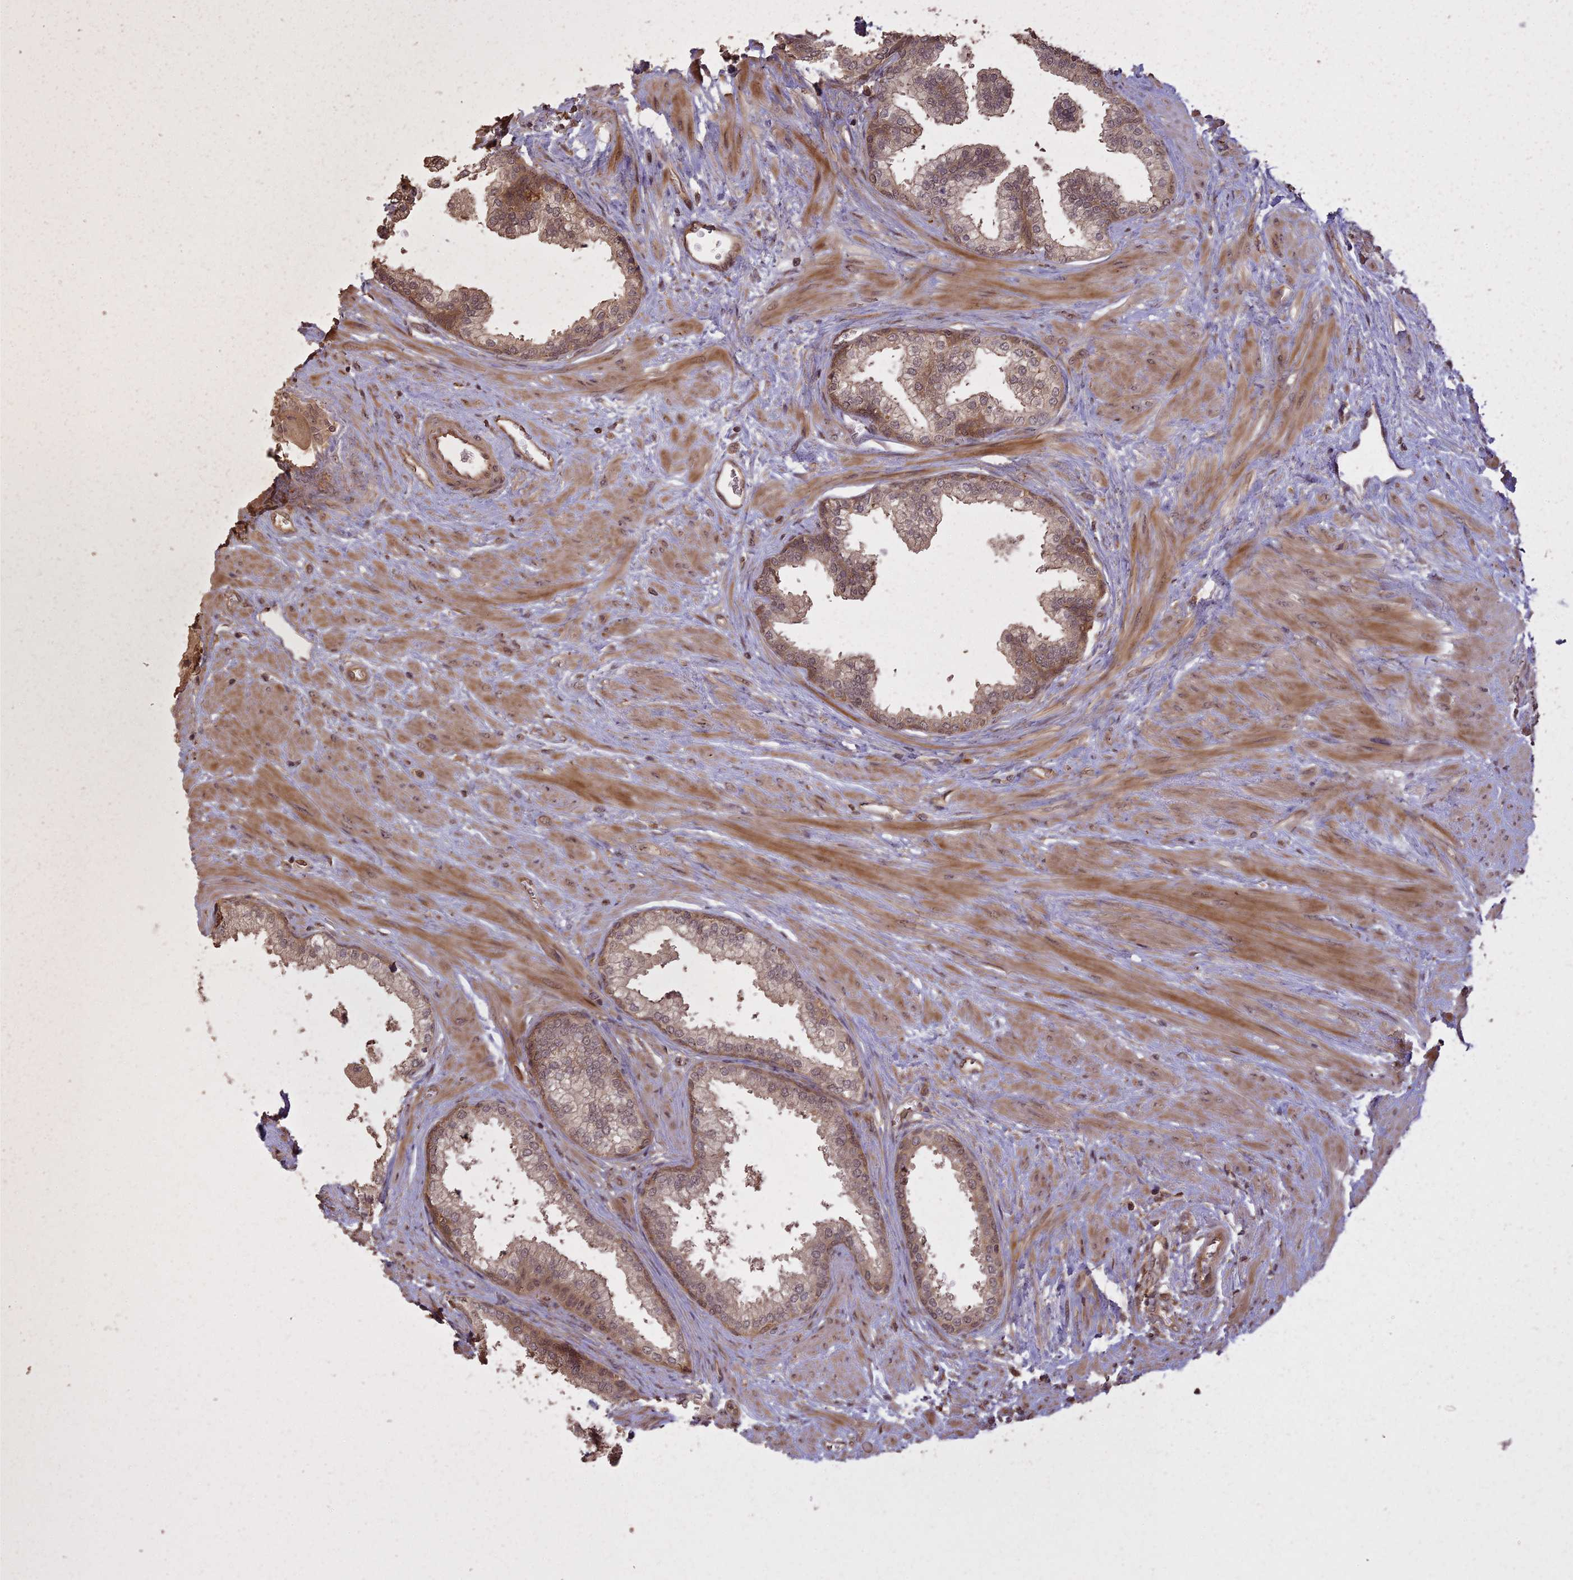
{"staining": {"intensity": "moderate", "quantity": ">75%", "location": "cytoplasmic/membranous,nuclear"}, "tissue": "prostate", "cell_type": "Glandular cells", "image_type": "normal", "snomed": [{"axis": "morphology", "description": "Normal tissue, NOS"}, {"axis": "topography", "description": "Prostate"}], "caption": "High-power microscopy captured an IHC histopathology image of benign prostate, revealing moderate cytoplasmic/membranous,nuclear staining in approximately >75% of glandular cells.", "gene": "LIN37", "patient": {"sex": "male", "age": 57}}